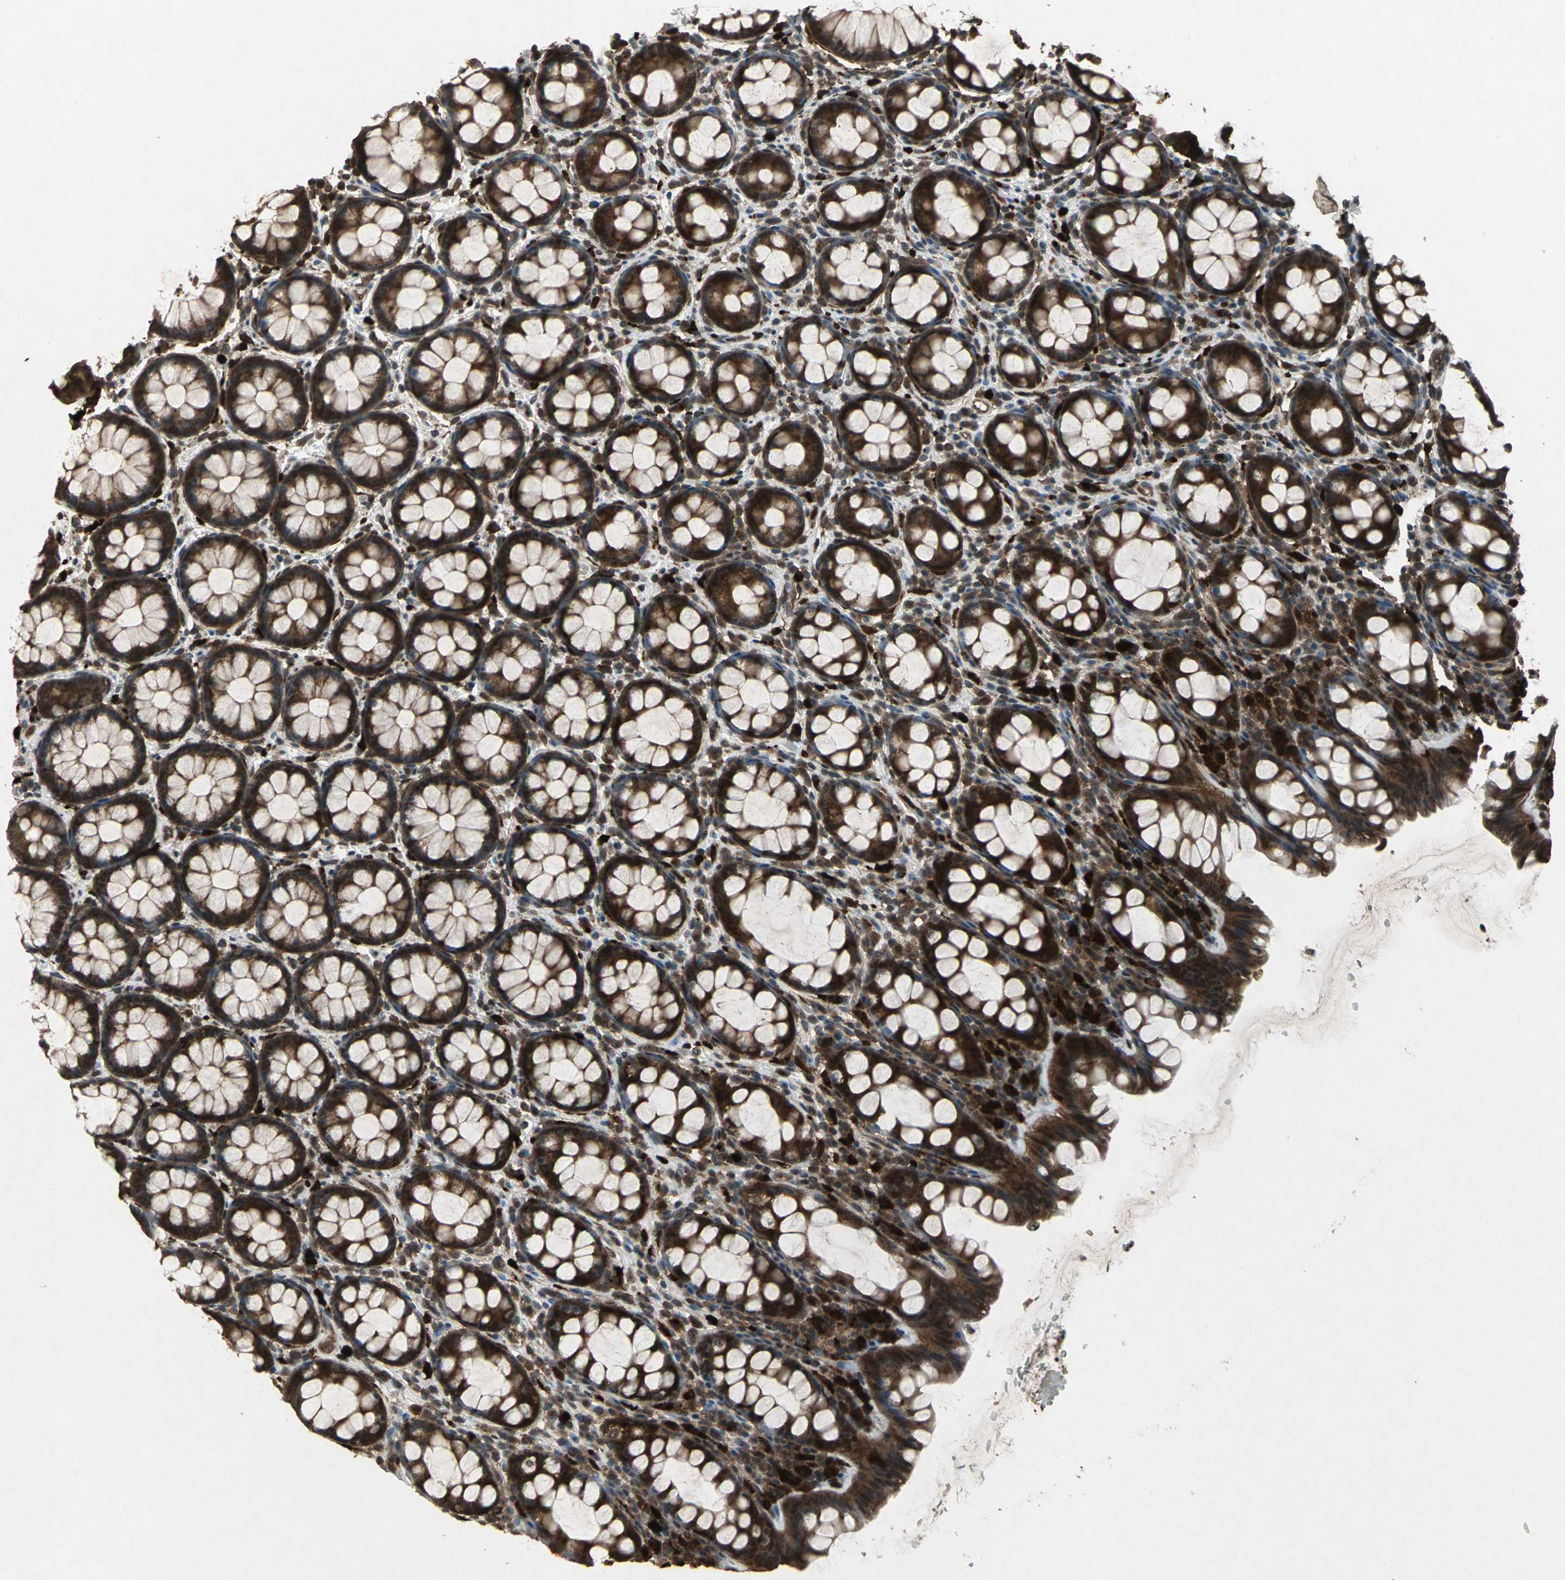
{"staining": {"intensity": "strong", "quantity": ">75%", "location": "cytoplasmic/membranous,nuclear"}, "tissue": "rectum", "cell_type": "Glandular cells", "image_type": "normal", "snomed": [{"axis": "morphology", "description": "Normal tissue, NOS"}, {"axis": "topography", "description": "Rectum"}], "caption": "Brown immunohistochemical staining in normal rectum exhibits strong cytoplasmic/membranous,nuclear expression in approximately >75% of glandular cells.", "gene": "PYCARD", "patient": {"sex": "male", "age": 92}}